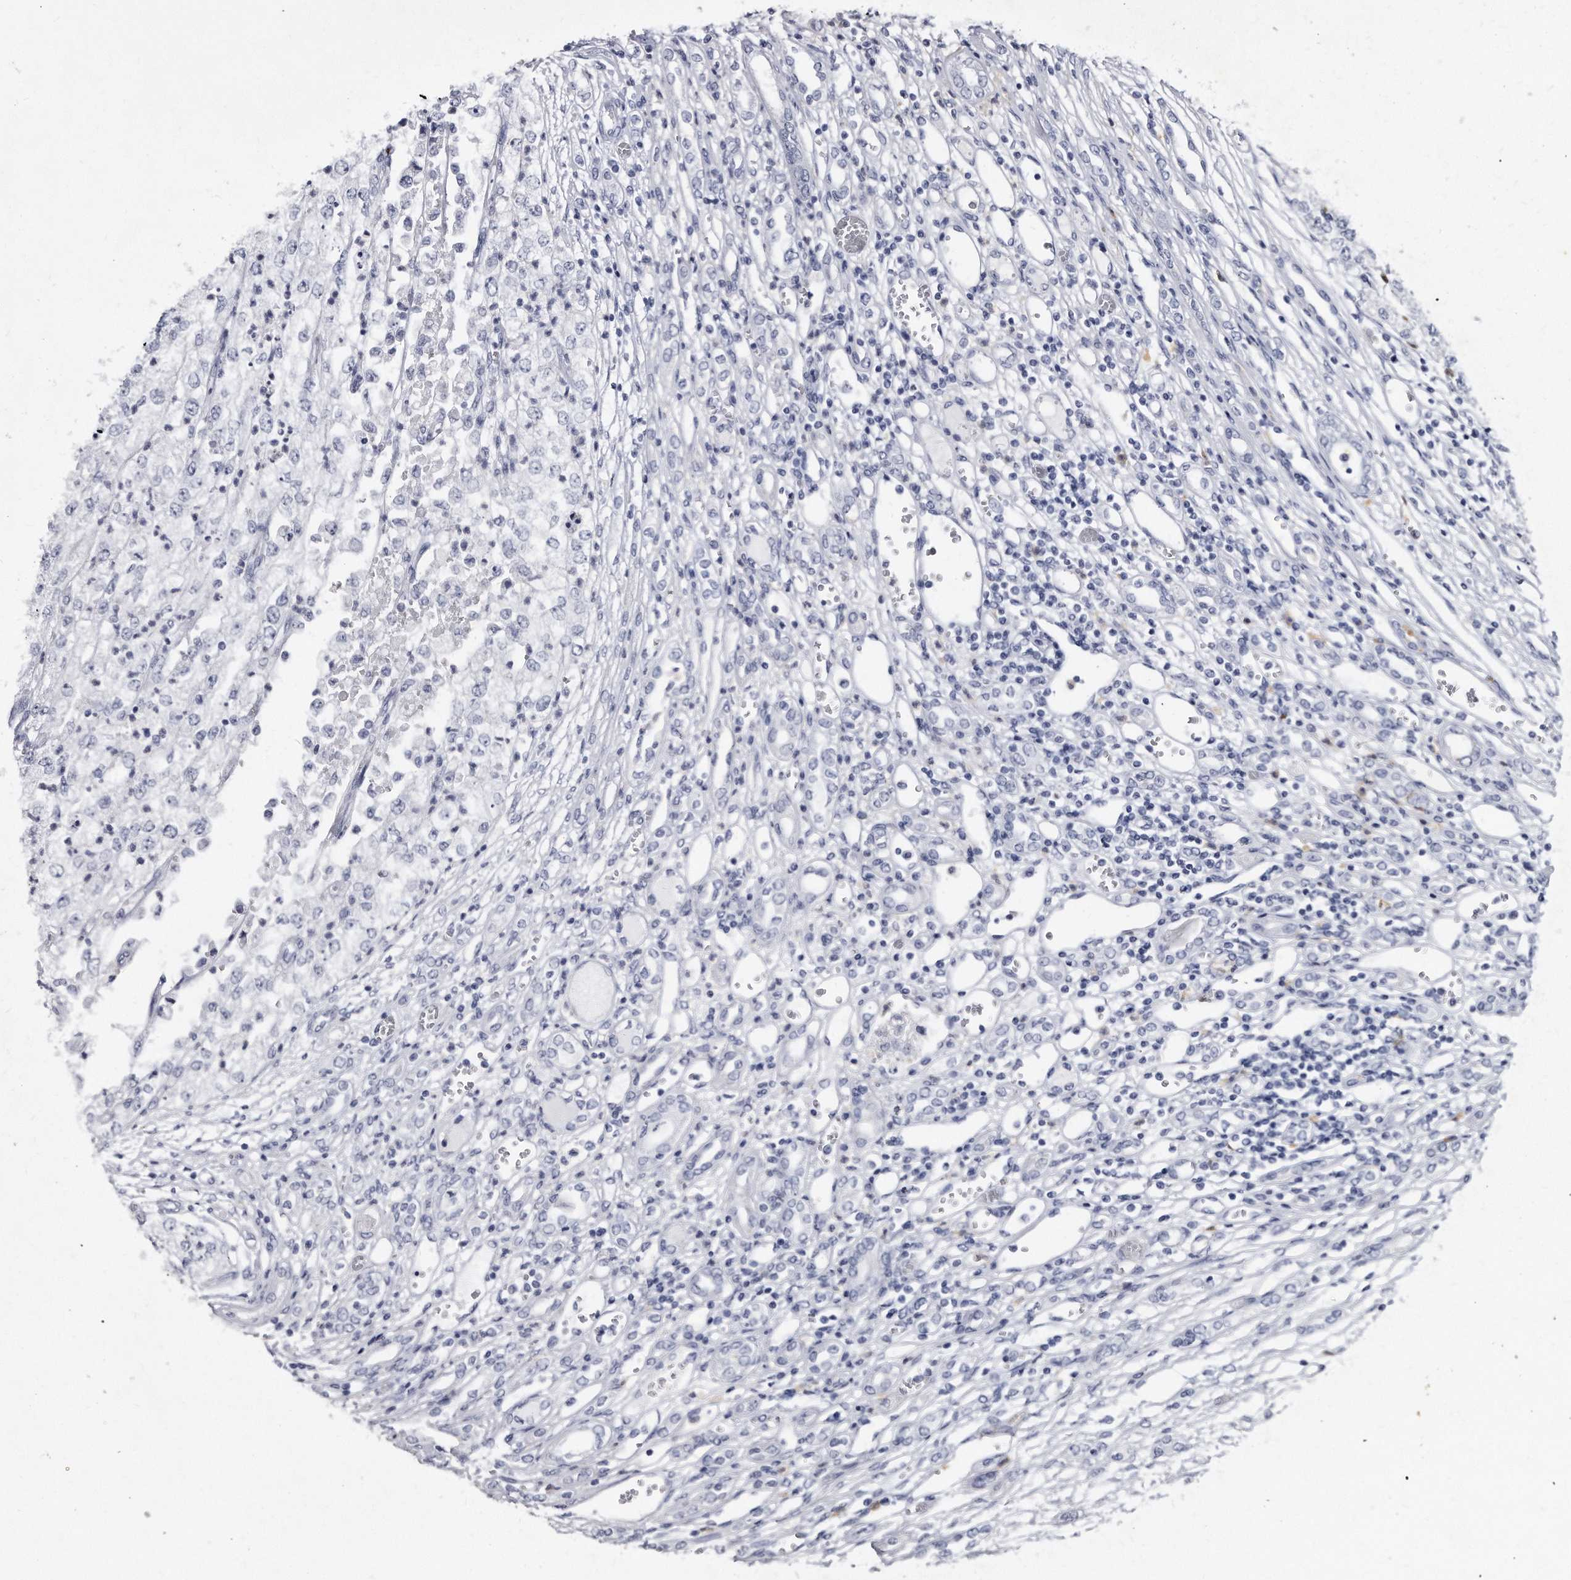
{"staining": {"intensity": "negative", "quantity": "none", "location": "none"}, "tissue": "renal cancer", "cell_type": "Tumor cells", "image_type": "cancer", "snomed": [{"axis": "morphology", "description": "Adenocarcinoma, NOS"}, {"axis": "topography", "description": "Kidney"}], "caption": "Immunohistochemical staining of renal cancer demonstrates no significant staining in tumor cells.", "gene": "KLHDC3", "patient": {"sex": "female", "age": 54}}